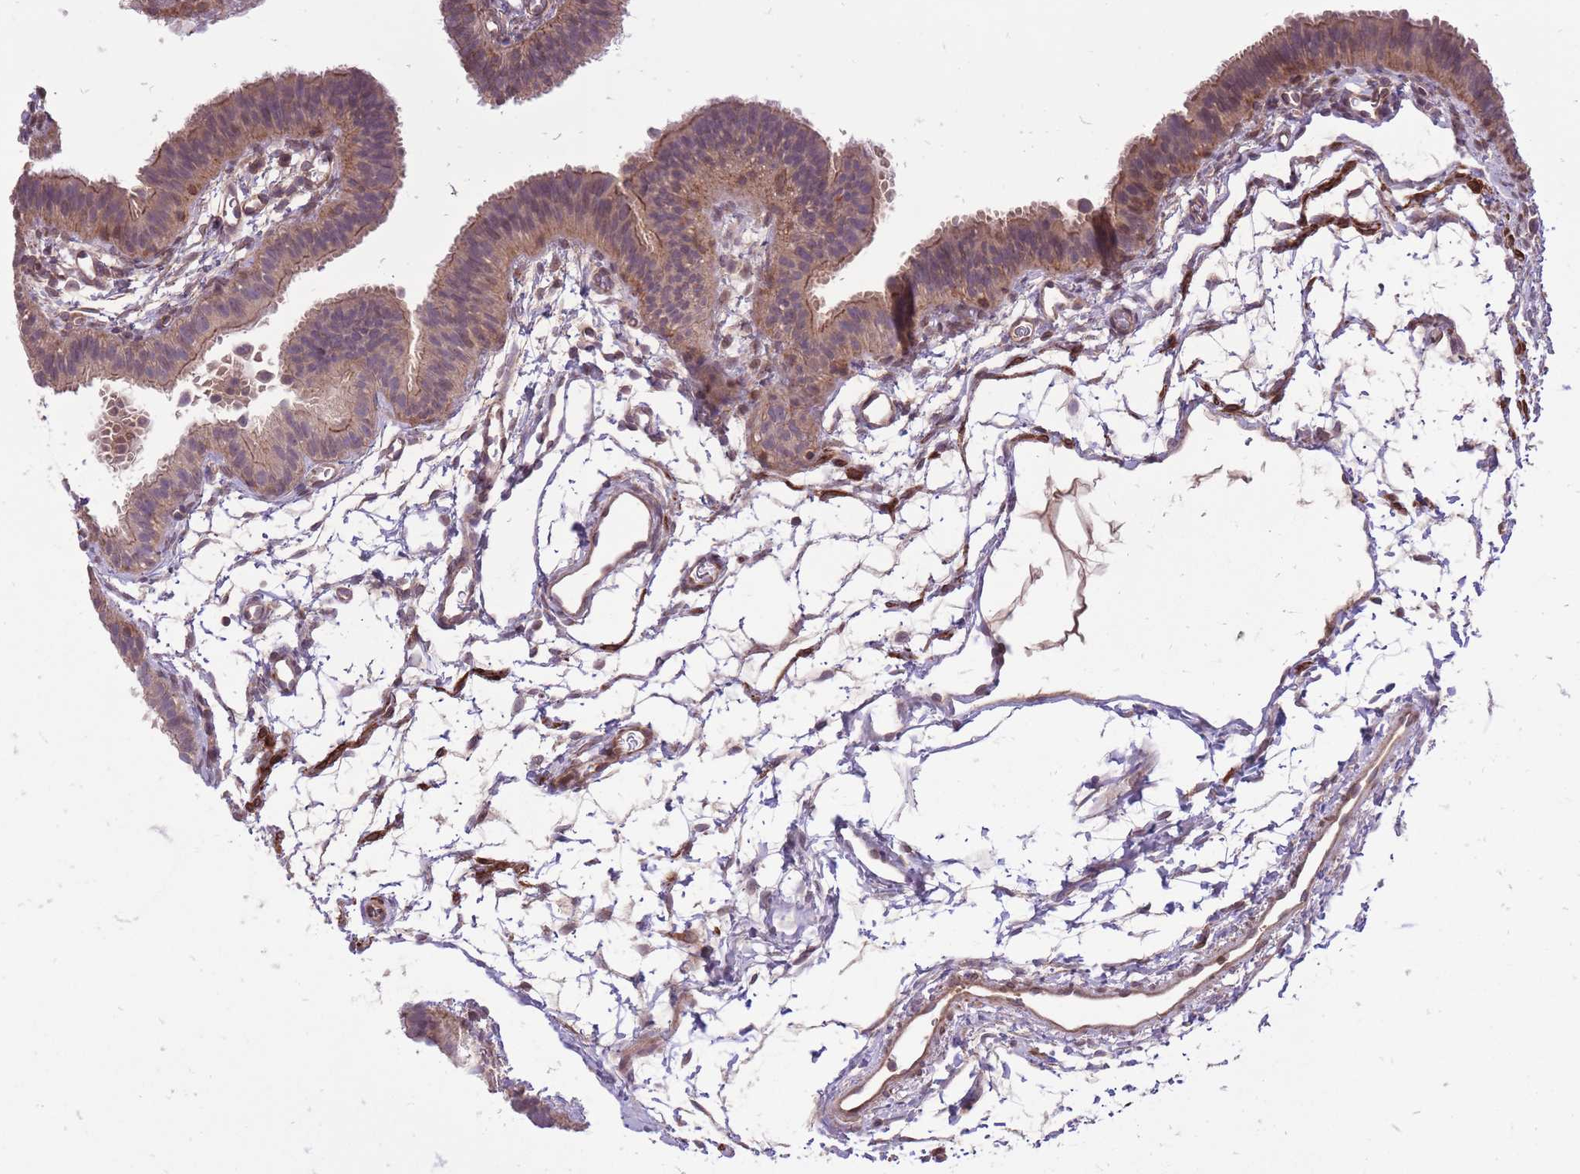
{"staining": {"intensity": "moderate", "quantity": "25%-75%", "location": "cytoplasmic/membranous,nuclear"}, "tissue": "fallopian tube", "cell_type": "Glandular cells", "image_type": "normal", "snomed": [{"axis": "morphology", "description": "Normal tissue, NOS"}, {"axis": "topography", "description": "Fallopian tube"}], "caption": "Immunohistochemistry of unremarkable fallopian tube exhibits medium levels of moderate cytoplasmic/membranous,nuclear staining in about 25%-75% of glandular cells.", "gene": "TET3", "patient": {"sex": "female", "age": 35}}